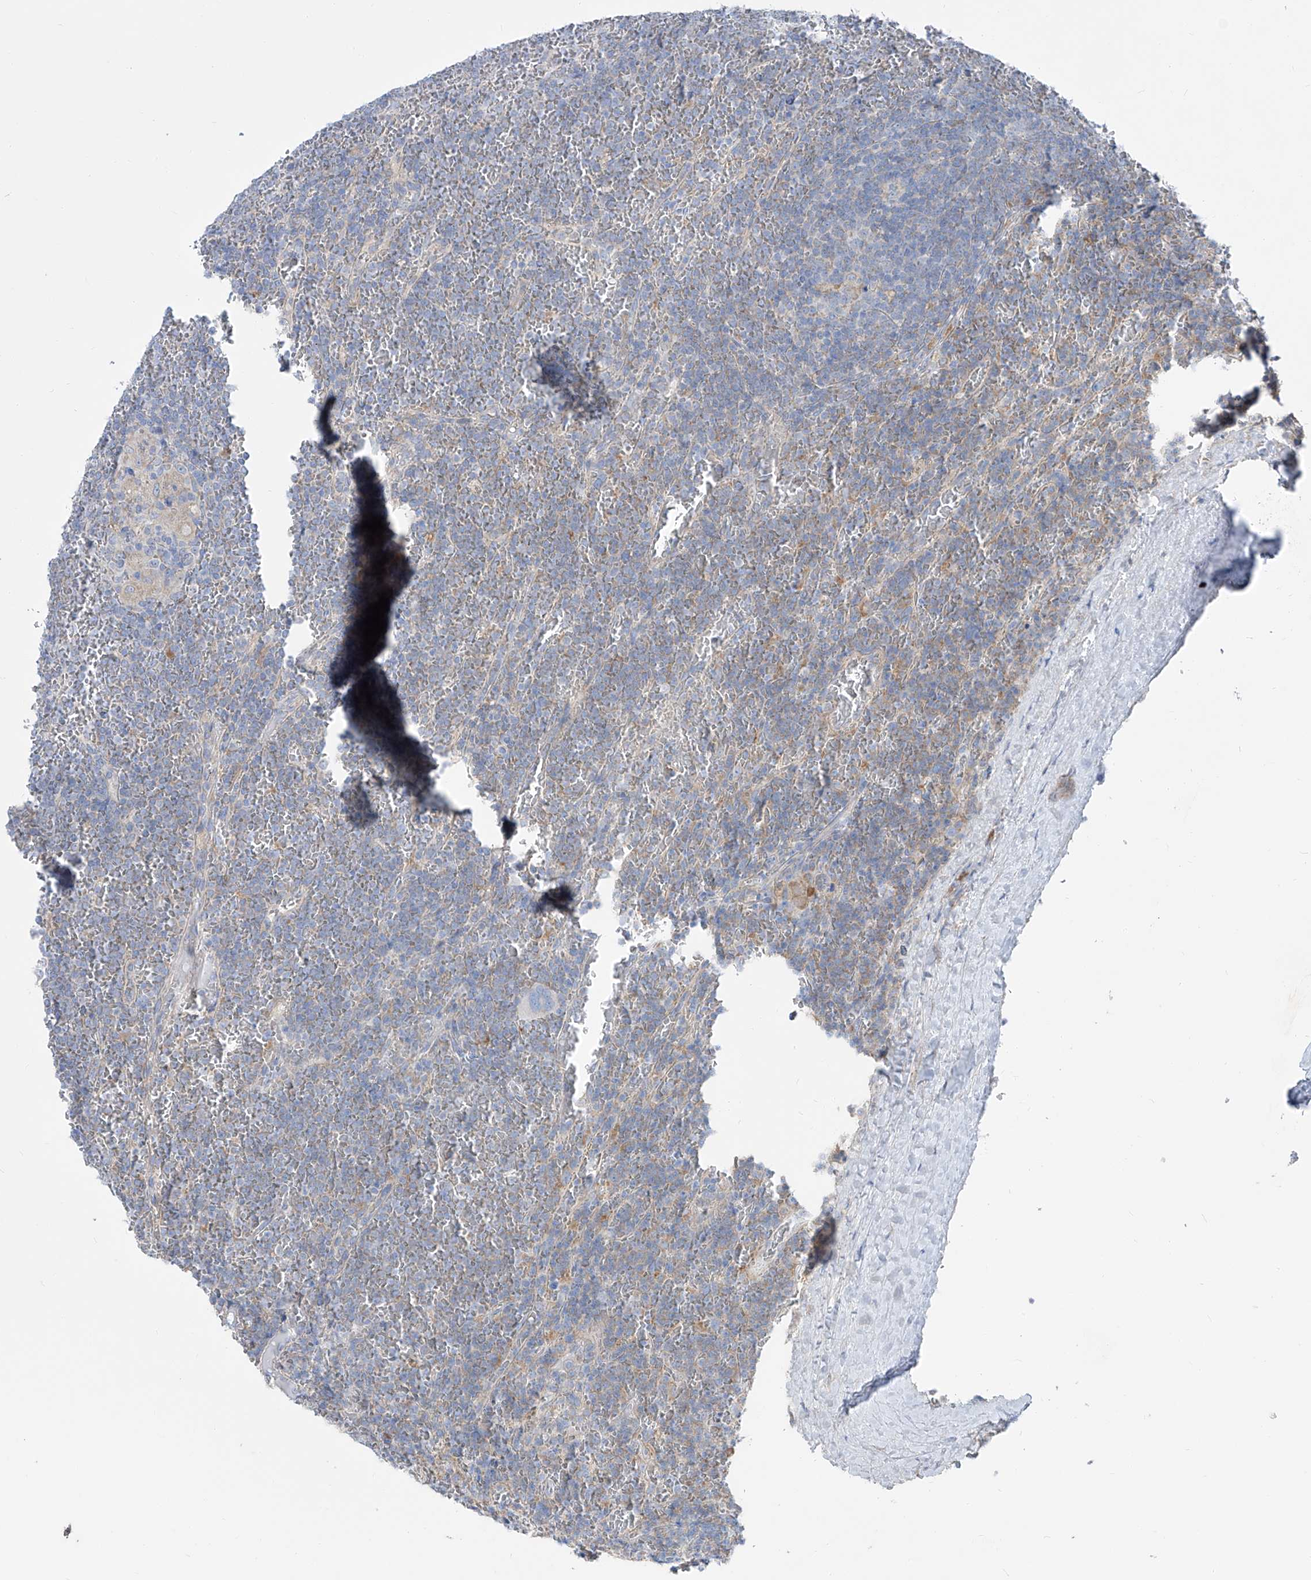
{"staining": {"intensity": "negative", "quantity": "none", "location": "none"}, "tissue": "lymphoma", "cell_type": "Tumor cells", "image_type": "cancer", "snomed": [{"axis": "morphology", "description": "Malignant lymphoma, non-Hodgkin's type, Low grade"}, {"axis": "topography", "description": "Spleen"}], "caption": "Immunohistochemistry image of human lymphoma stained for a protein (brown), which reveals no positivity in tumor cells.", "gene": "UFL1", "patient": {"sex": "female", "age": 19}}